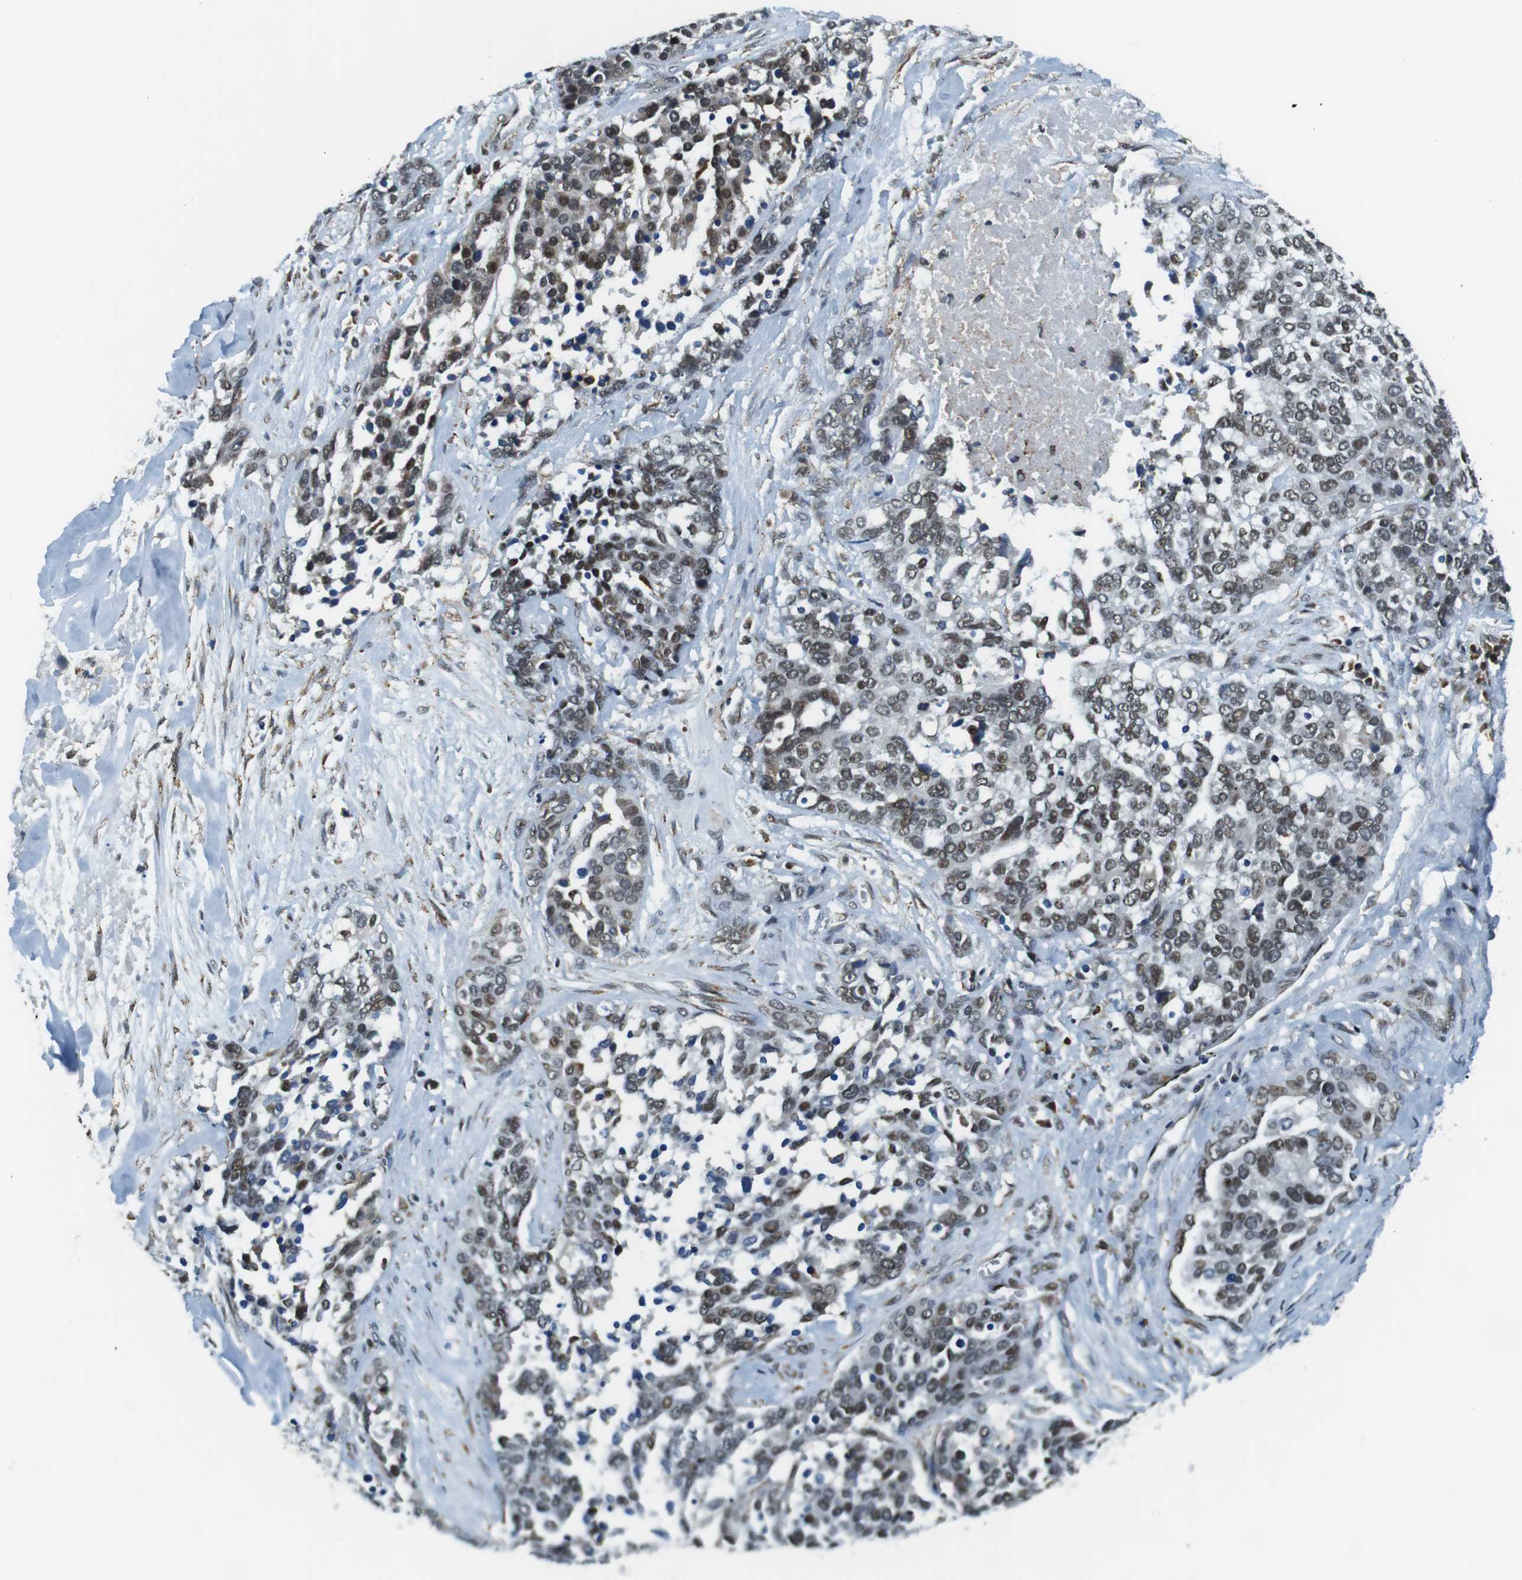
{"staining": {"intensity": "moderate", "quantity": ">75%", "location": "nuclear"}, "tissue": "ovarian cancer", "cell_type": "Tumor cells", "image_type": "cancer", "snomed": [{"axis": "morphology", "description": "Cystadenocarcinoma, serous, NOS"}, {"axis": "topography", "description": "Ovary"}], "caption": "Ovarian cancer (serous cystadenocarcinoma) stained with a protein marker exhibits moderate staining in tumor cells.", "gene": "RNF38", "patient": {"sex": "female", "age": 44}}